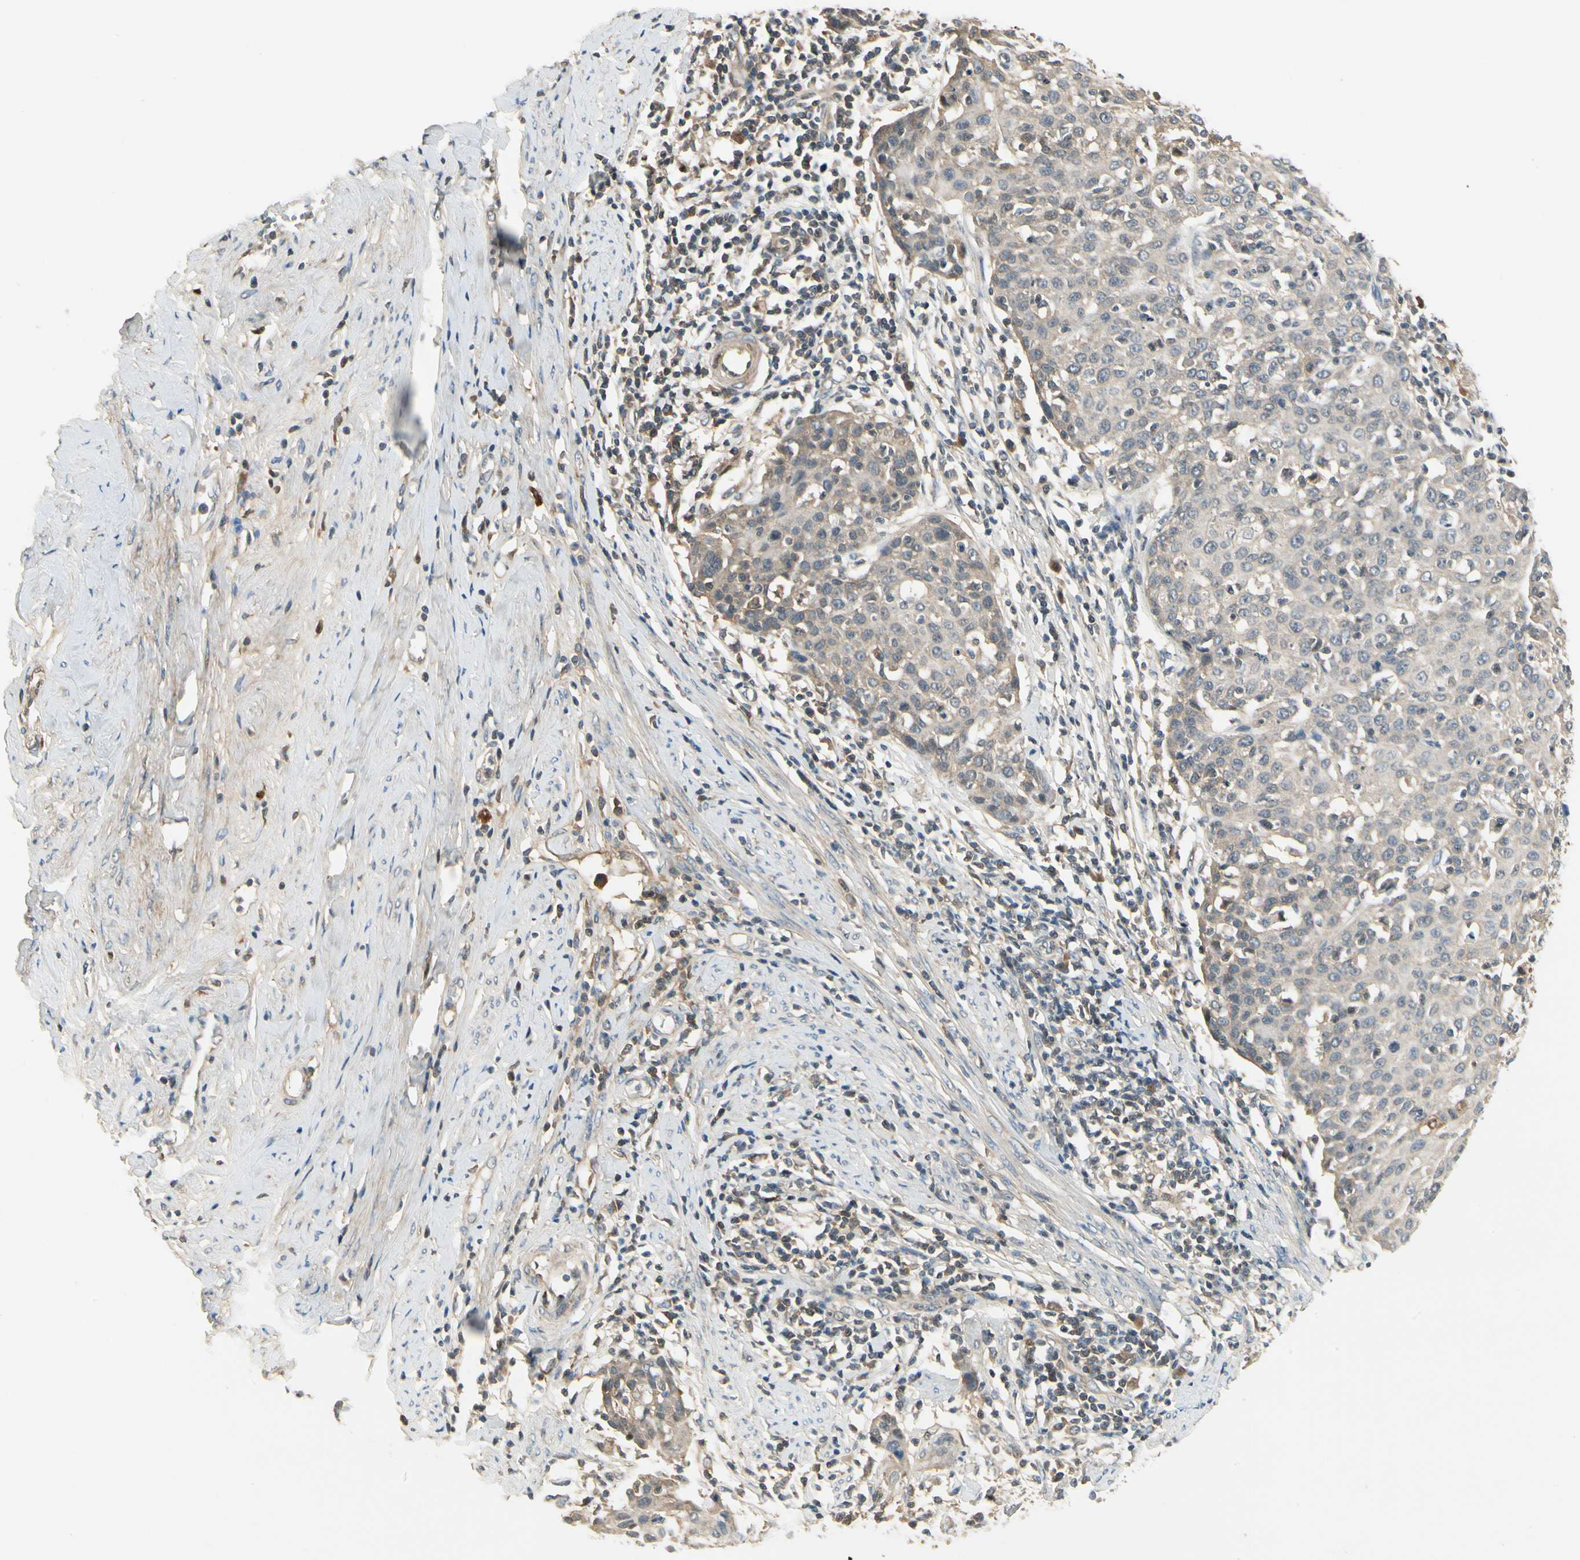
{"staining": {"intensity": "weak", "quantity": "<25%", "location": "cytoplasmic/membranous"}, "tissue": "cervical cancer", "cell_type": "Tumor cells", "image_type": "cancer", "snomed": [{"axis": "morphology", "description": "Squamous cell carcinoma, NOS"}, {"axis": "topography", "description": "Cervix"}], "caption": "Immunohistochemistry histopathology image of cervical squamous cell carcinoma stained for a protein (brown), which shows no positivity in tumor cells.", "gene": "EPHB3", "patient": {"sex": "female", "age": 38}}